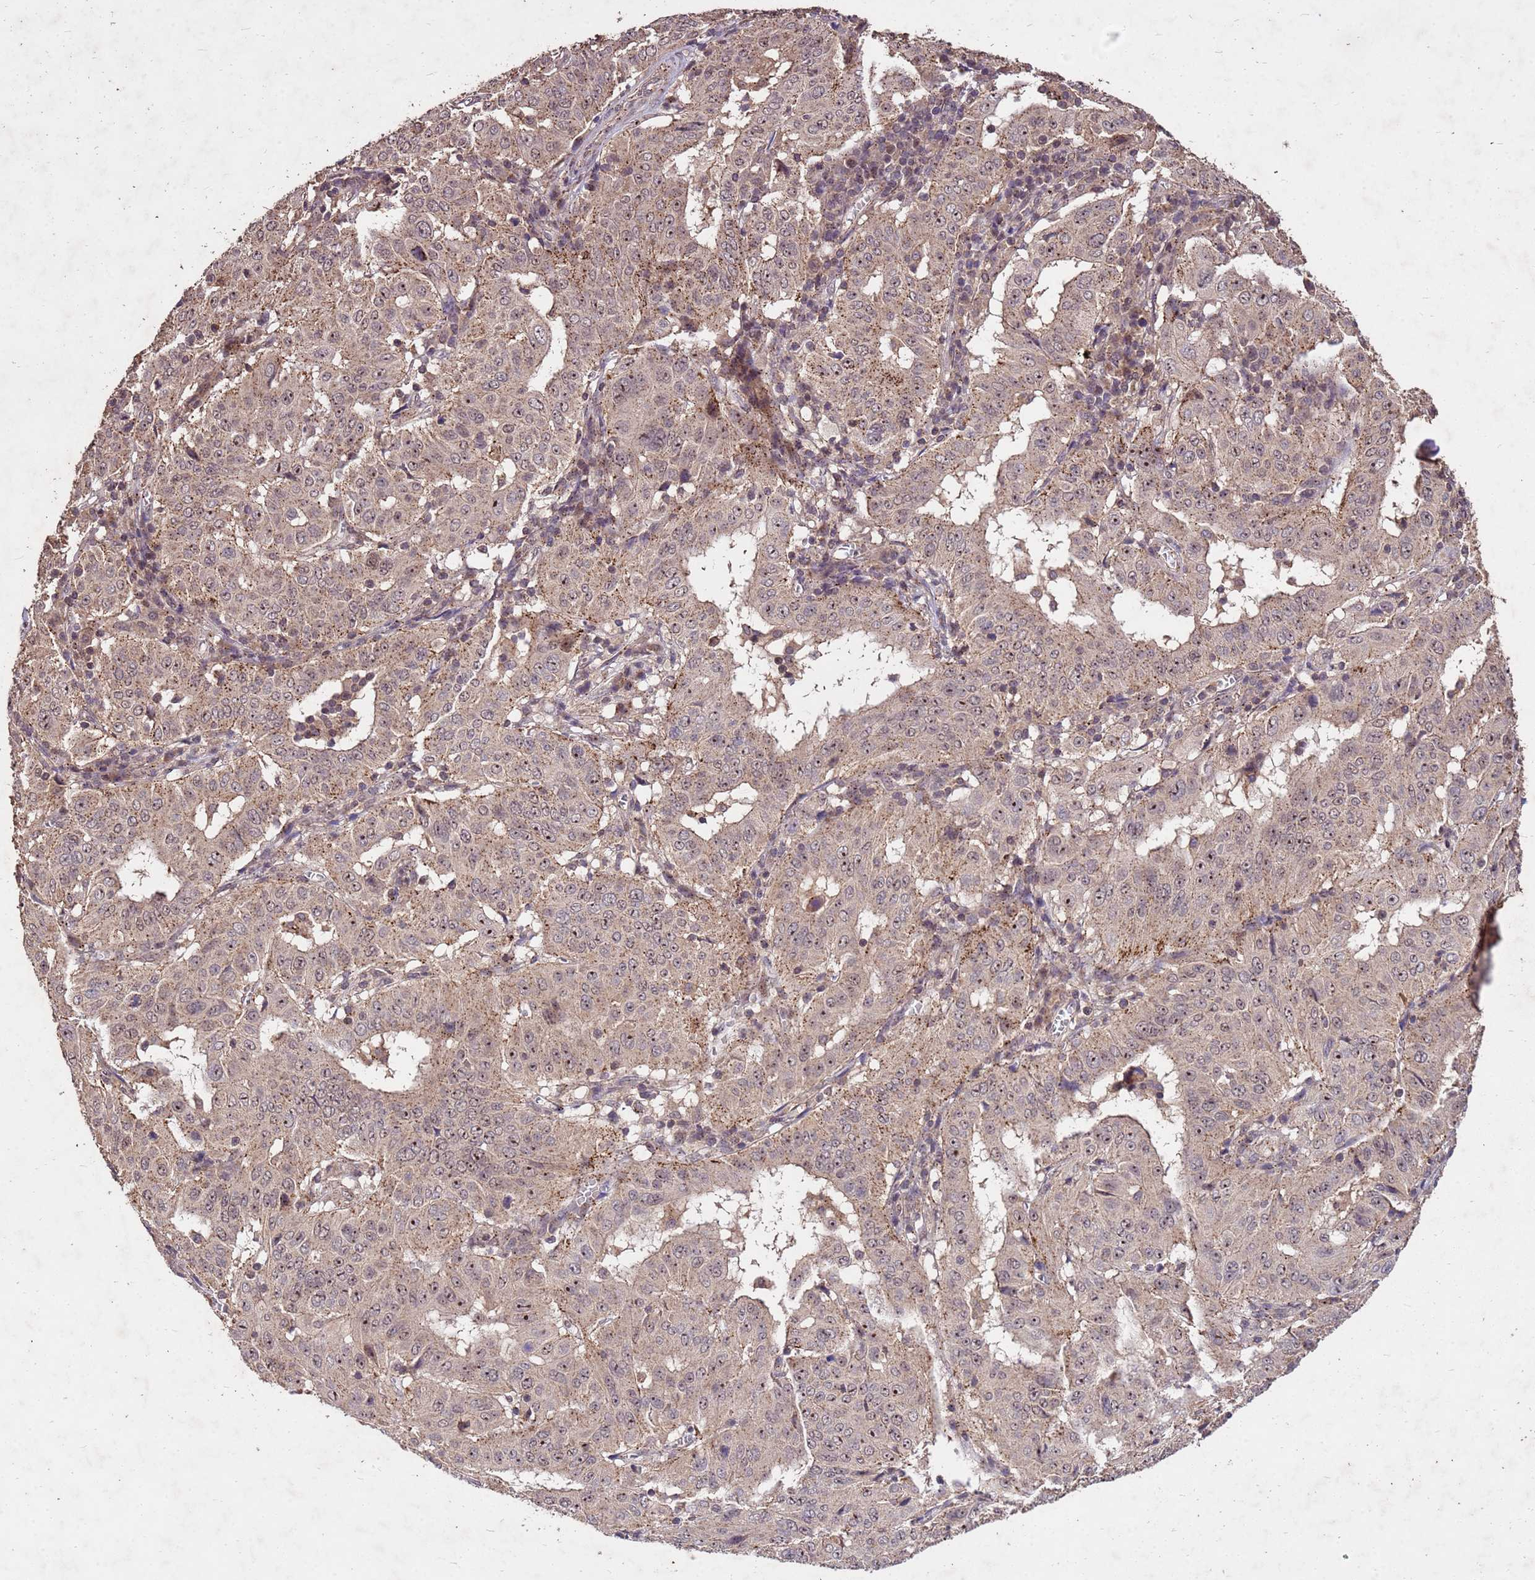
{"staining": {"intensity": "weak", "quantity": ">75%", "location": "cytoplasmic/membranous,nuclear"}, "tissue": "pancreatic cancer", "cell_type": "Tumor cells", "image_type": "cancer", "snomed": [{"axis": "morphology", "description": "Adenocarcinoma, NOS"}, {"axis": "topography", "description": "Pancreas"}], "caption": "The histopathology image displays staining of pancreatic cancer, revealing weak cytoplasmic/membranous and nuclear protein staining (brown color) within tumor cells.", "gene": "TOR4A", "patient": {"sex": "male", "age": 63}}